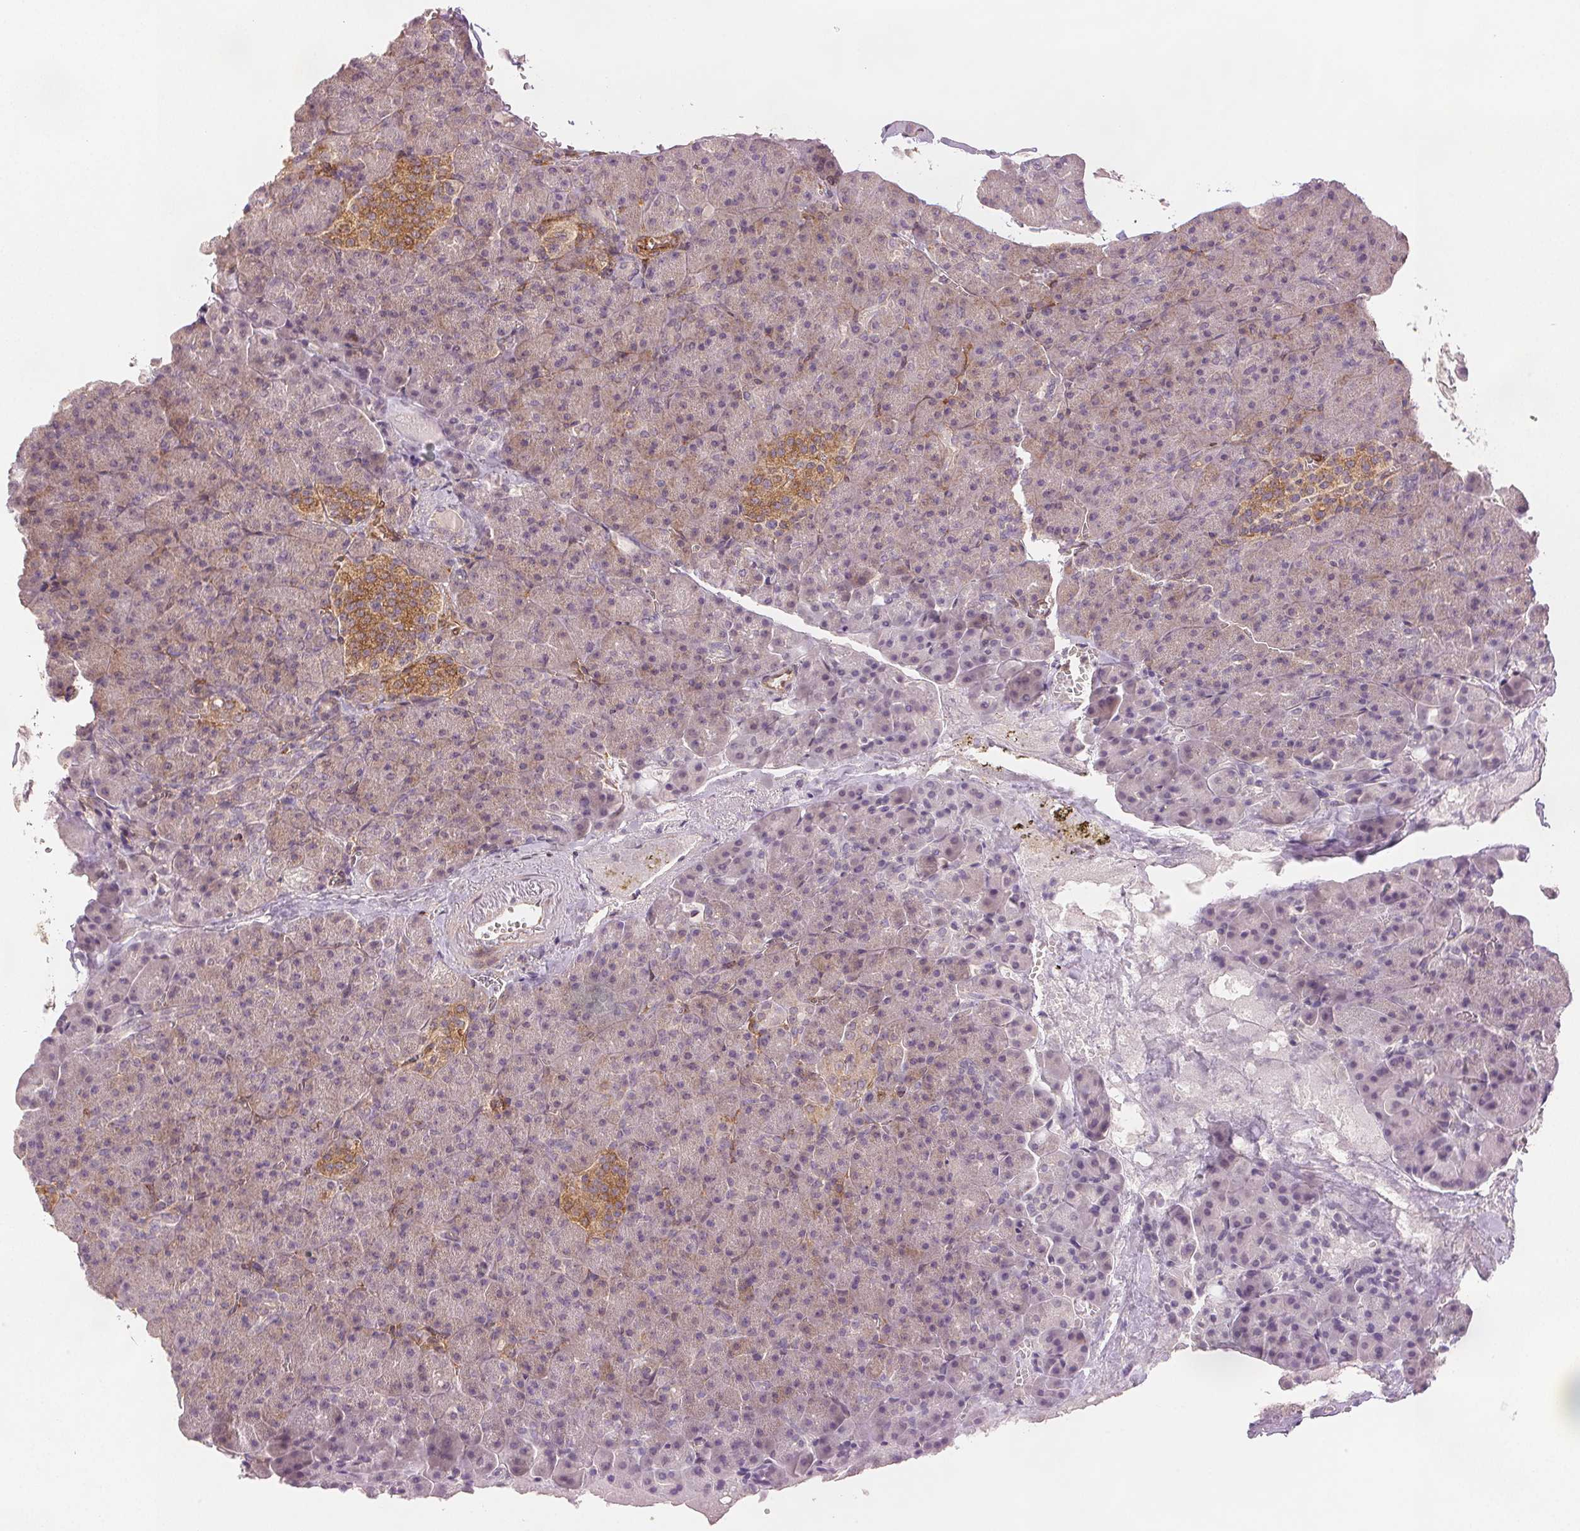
{"staining": {"intensity": "negative", "quantity": "none", "location": "none"}, "tissue": "pancreas", "cell_type": "Exocrine glandular cells", "image_type": "normal", "snomed": [{"axis": "morphology", "description": "Normal tissue, NOS"}, {"axis": "topography", "description": "Pancreas"}], "caption": "Pancreas stained for a protein using immunohistochemistry demonstrates no expression exocrine glandular cells.", "gene": "DIAPH2", "patient": {"sex": "female", "age": 74}}